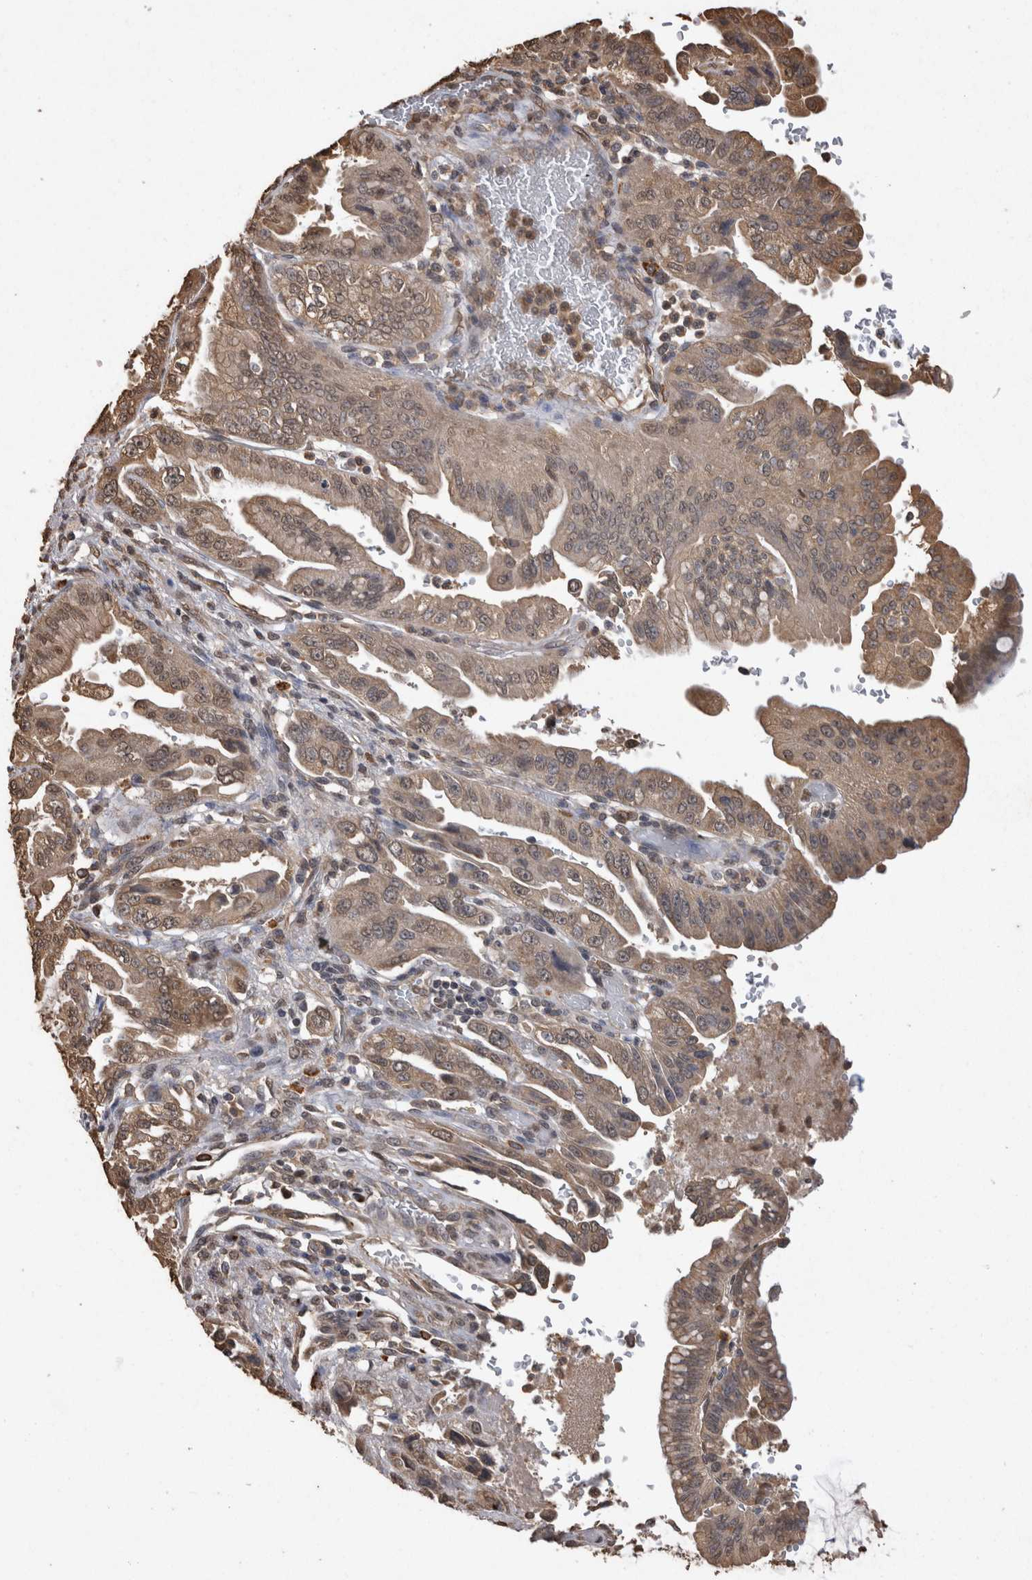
{"staining": {"intensity": "moderate", "quantity": "25%-75%", "location": "cytoplasmic/membranous"}, "tissue": "pancreatic cancer", "cell_type": "Tumor cells", "image_type": "cancer", "snomed": [{"axis": "morphology", "description": "Adenocarcinoma, NOS"}, {"axis": "topography", "description": "Pancreas"}], "caption": "Protein staining displays moderate cytoplasmic/membranous staining in about 25%-75% of tumor cells in pancreatic adenocarcinoma.", "gene": "SOCS5", "patient": {"sex": "male", "age": 70}}